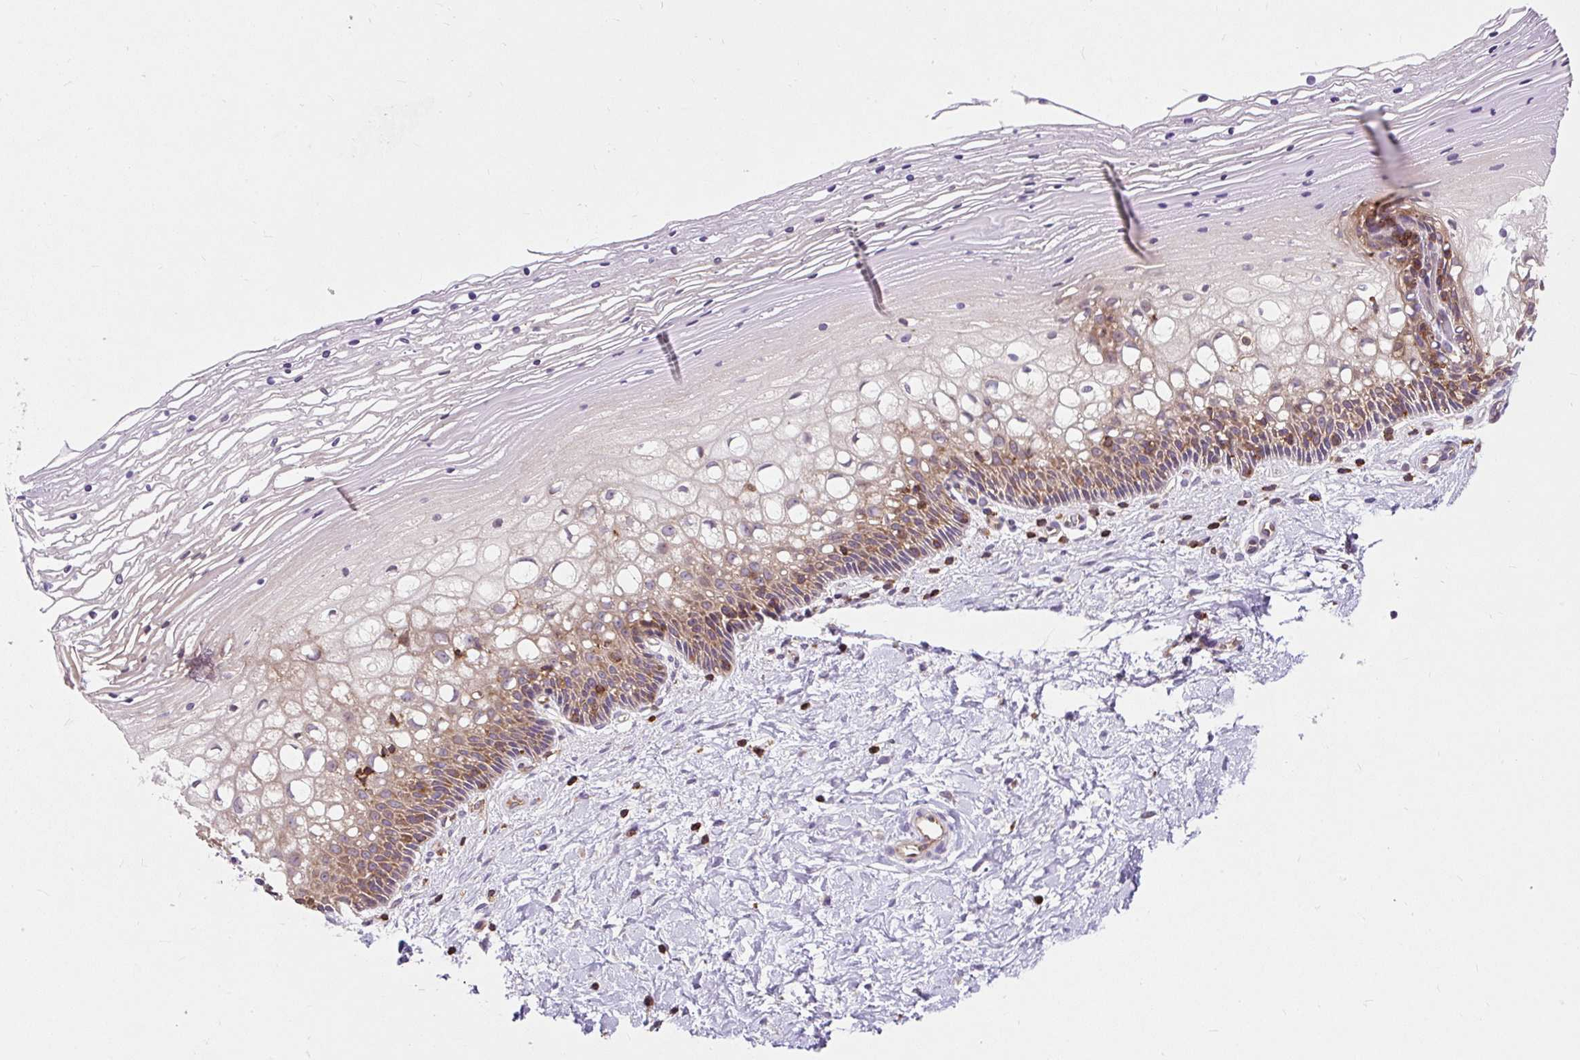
{"staining": {"intensity": "moderate", "quantity": "25%-75%", "location": "cytoplasmic/membranous"}, "tissue": "cervix", "cell_type": "Glandular cells", "image_type": "normal", "snomed": [{"axis": "morphology", "description": "Normal tissue, NOS"}, {"axis": "topography", "description": "Cervix"}], "caption": "Protein staining by immunohistochemistry shows moderate cytoplasmic/membranous positivity in about 25%-75% of glandular cells in benign cervix. The protein of interest is shown in brown color, while the nuclei are stained blue.", "gene": "CISD3", "patient": {"sex": "female", "age": 36}}